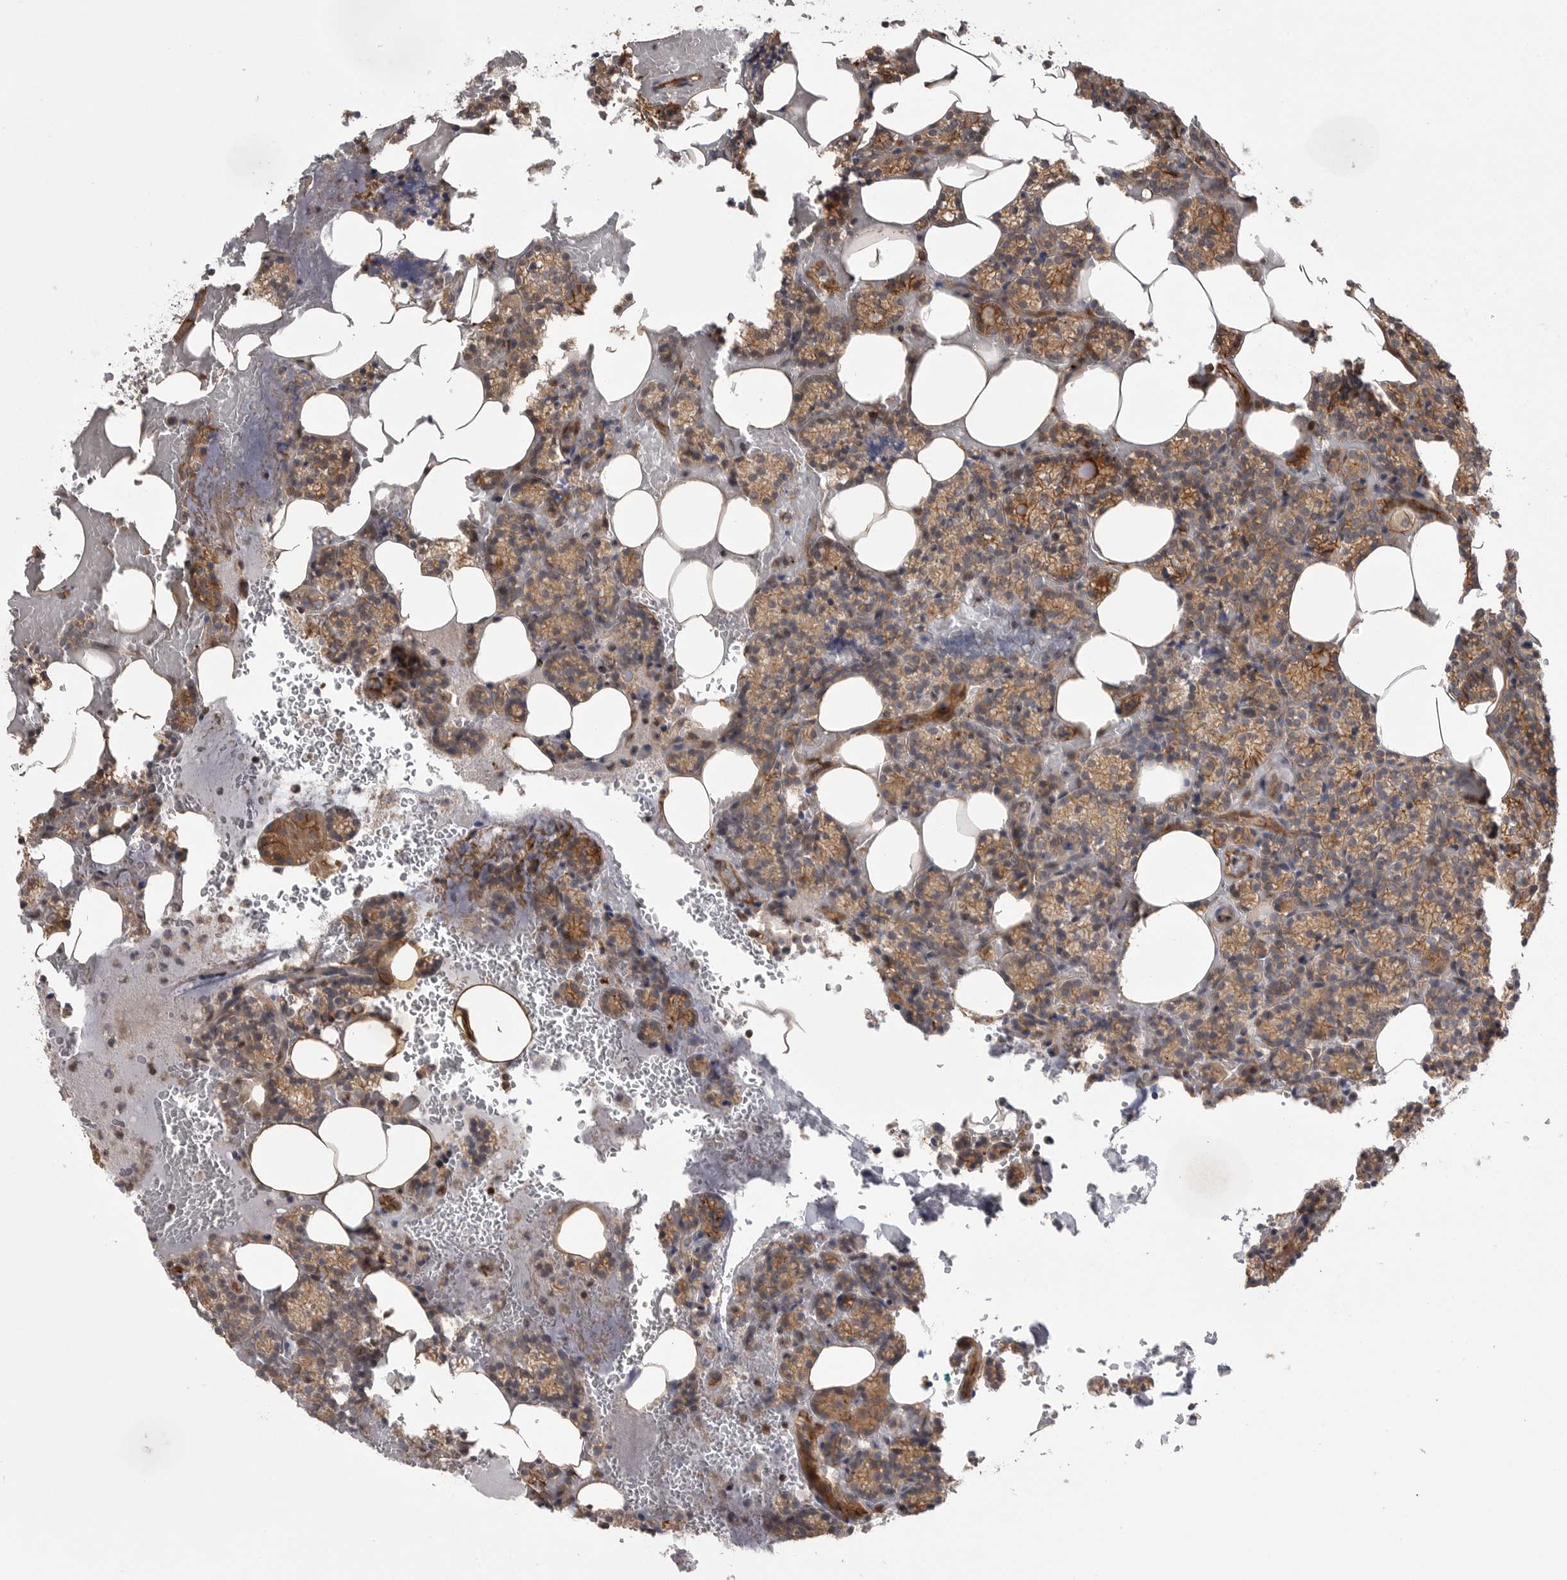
{"staining": {"intensity": "moderate", "quantity": ">75%", "location": "cytoplasmic/membranous"}, "tissue": "parathyroid gland", "cell_type": "Glandular cells", "image_type": "normal", "snomed": [{"axis": "morphology", "description": "Normal tissue, NOS"}, {"axis": "topography", "description": "Parathyroid gland"}], "caption": "Immunohistochemical staining of benign human parathyroid gland reveals moderate cytoplasmic/membranous protein expression in approximately >75% of glandular cells.", "gene": "NECTIN1", "patient": {"sex": "female", "age": 78}}